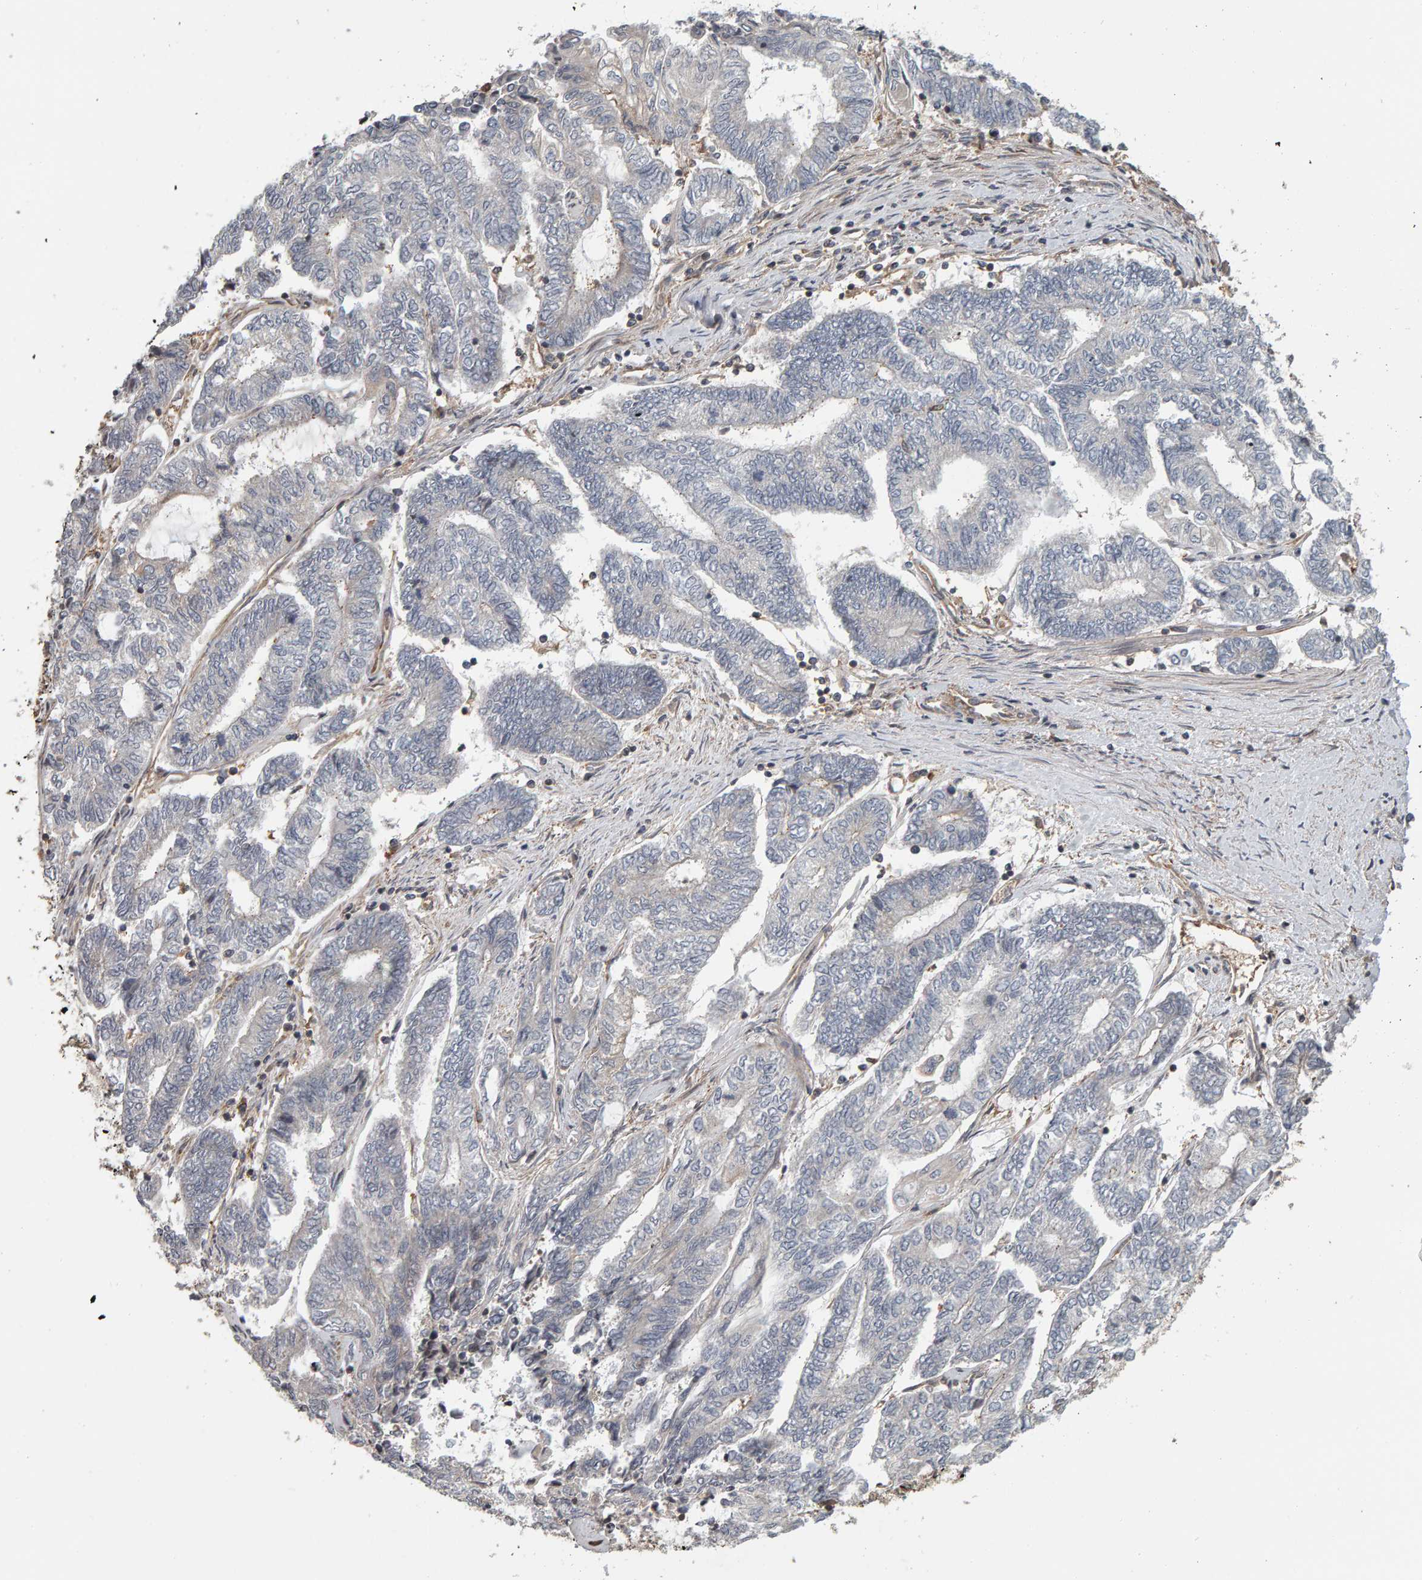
{"staining": {"intensity": "negative", "quantity": "none", "location": "none"}, "tissue": "endometrial cancer", "cell_type": "Tumor cells", "image_type": "cancer", "snomed": [{"axis": "morphology", "description": "Adenocarcinoma, NOS"}, {"axis": "topography", "description": "Uterus"}, {"axis": "topography", "description": "Endometrium"}], "caption": "Tumor cells are negative for protein expression in human endometrial cancer.", "gene": "C9orf72", "patient": {"sex": "female", "age": 70}}